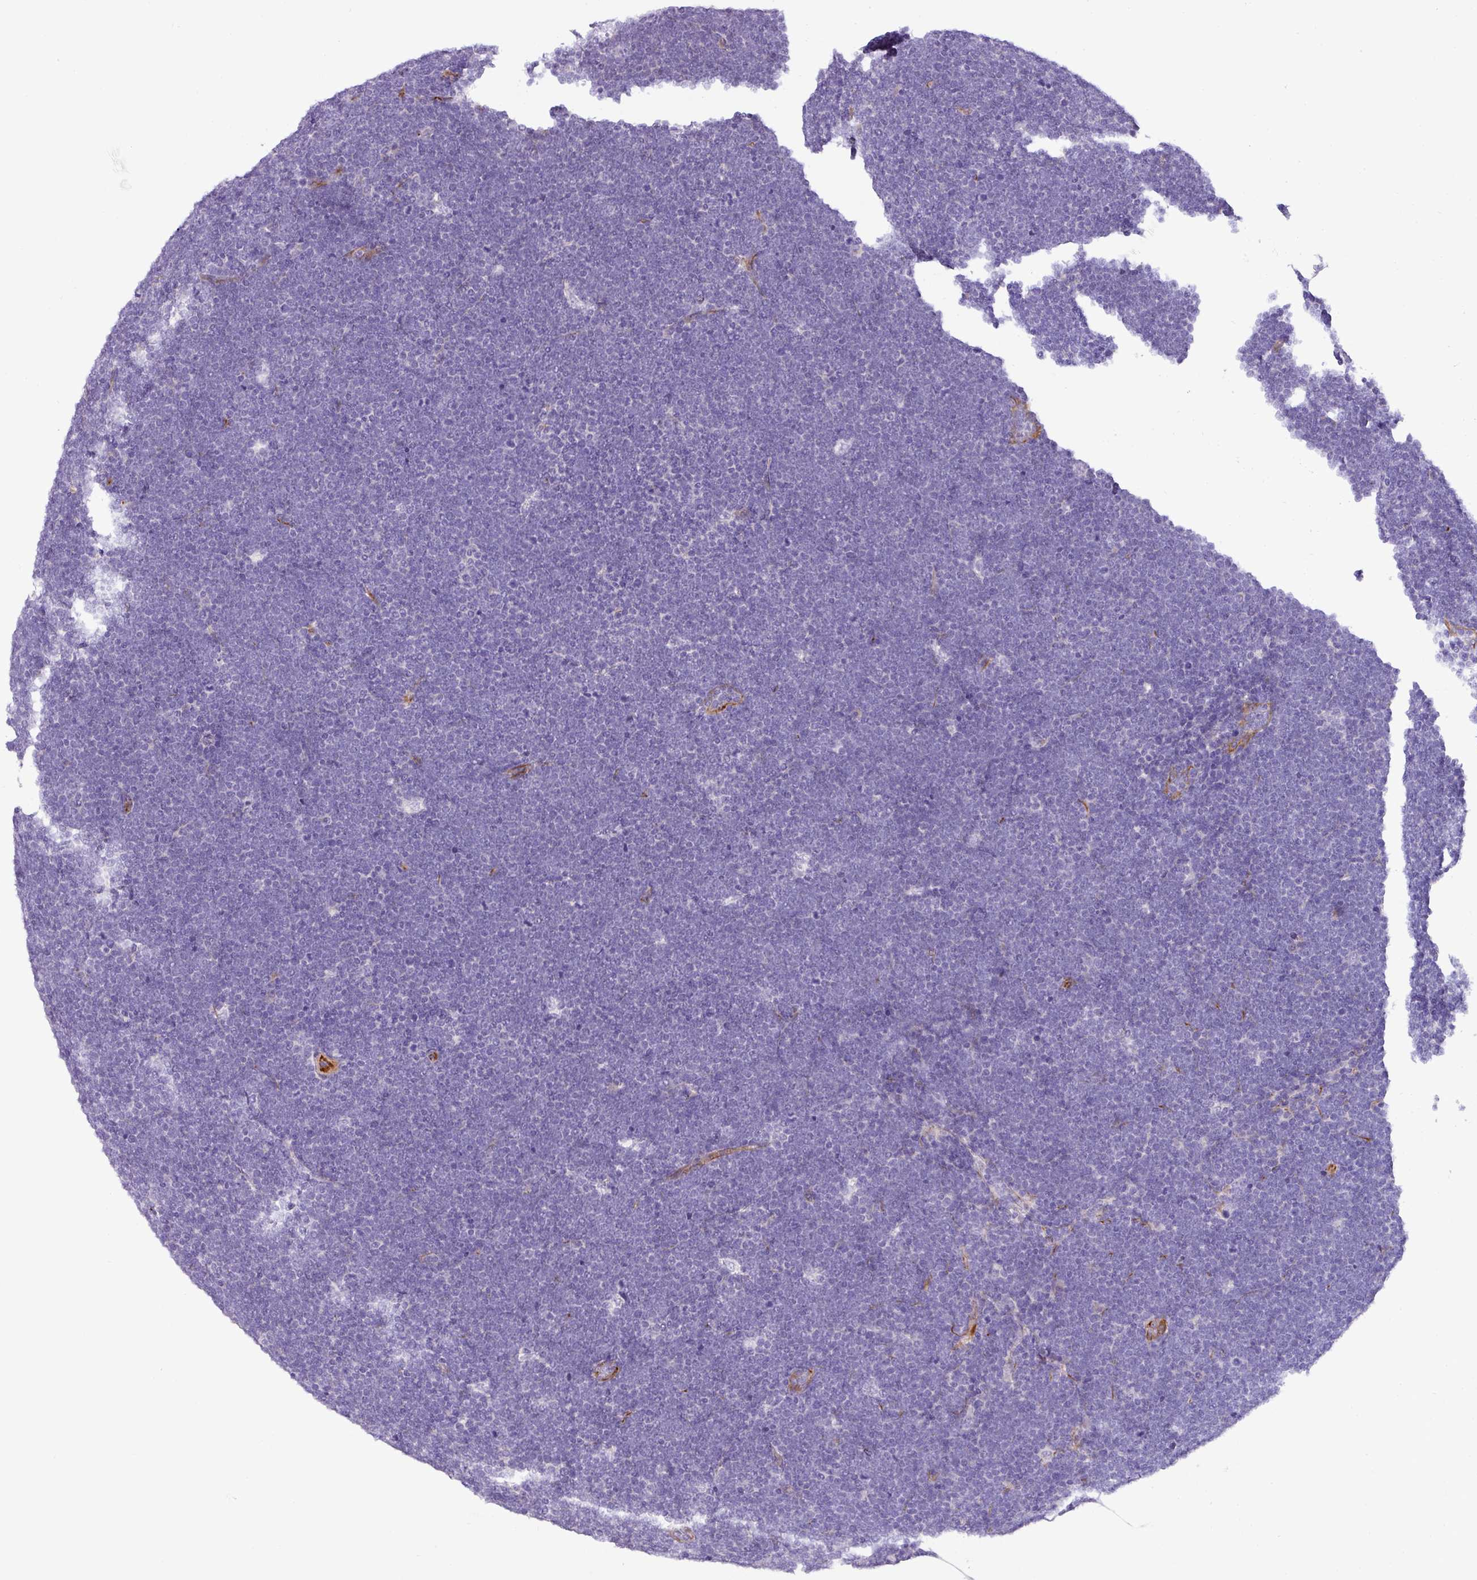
{"staining": {"intensity": "negative", "quantity": "none", "location": "none"}, "tissue": "lymphoma", "cell_type": "Tumor cells", "image_type": "cancer", "snomed": [{"axis": "morphology", "description": "Malignant lymphoma, non-Hodgkin's type, High grade"}, {"axis": "topography", "description": "Lymph node"}], "caption": "This is an immunohistochemistry (IHC) histopathology image of human malignant lymphoma, non-Hodgkin's type (high-grade). There is no expression in tumor cells.", "gene": "ENSG00000273748", "patient": {"sex": "male", "age": 13}}